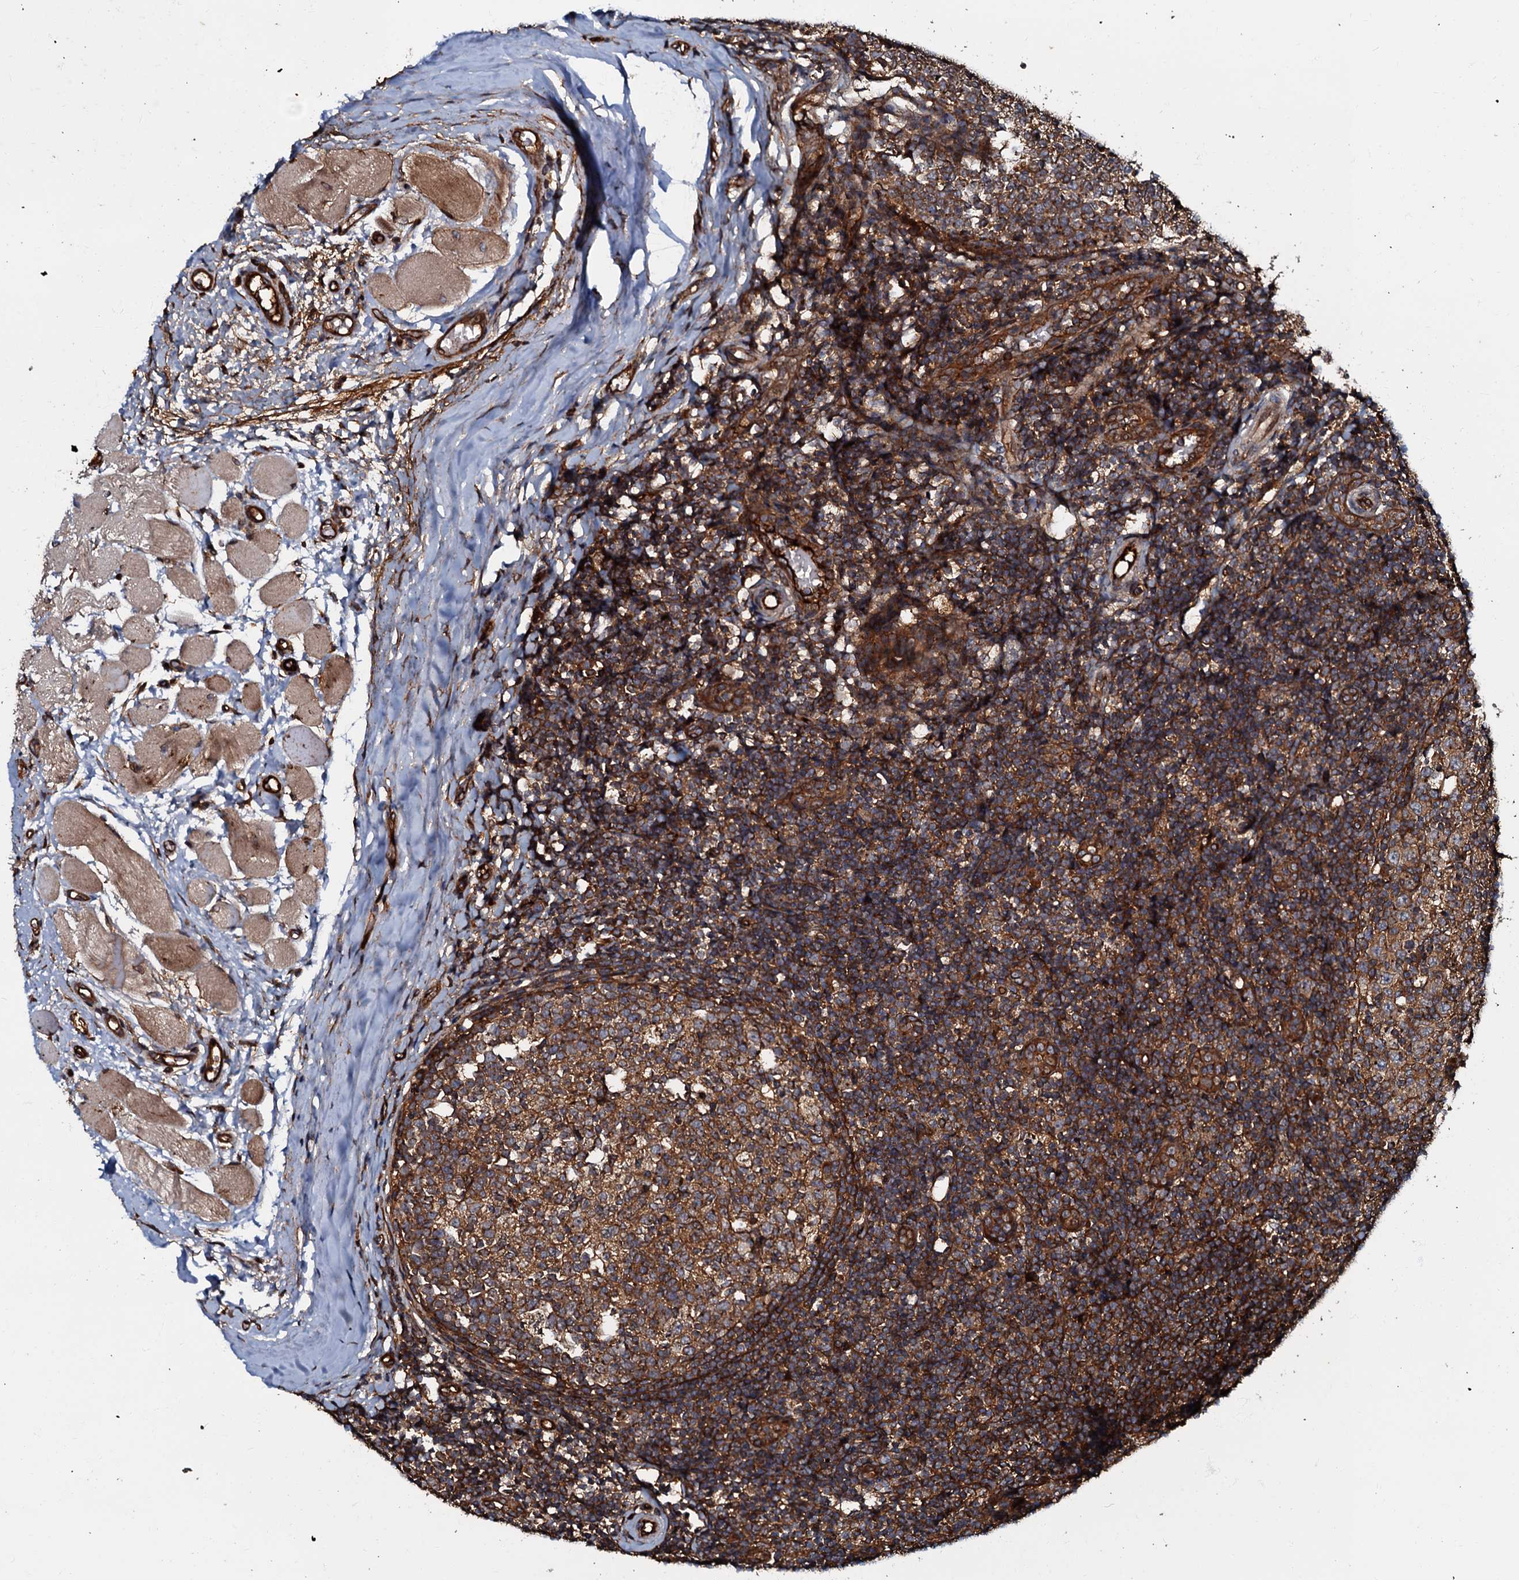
{"staining": {"intensity": "strong", "quantity": ">75%", "location": "cytoplasmic/membranous"}, "tissue": "tonsil", "cell_type": "Germinal center cells", "image_type": "normal", "snomed": [{"axis": "morphology", "description": "Normal tissue, NOS"}, {"axis": "topography", "description": "Tonsil"}], "caption": "Tonsil stained with a brown dye demonstrates strong cytoplasmic/membranous positive staining in about >75% of germinal center cells.", "gene": "BLOC1S6", "patient": {"sex": "female", "age": 19}}